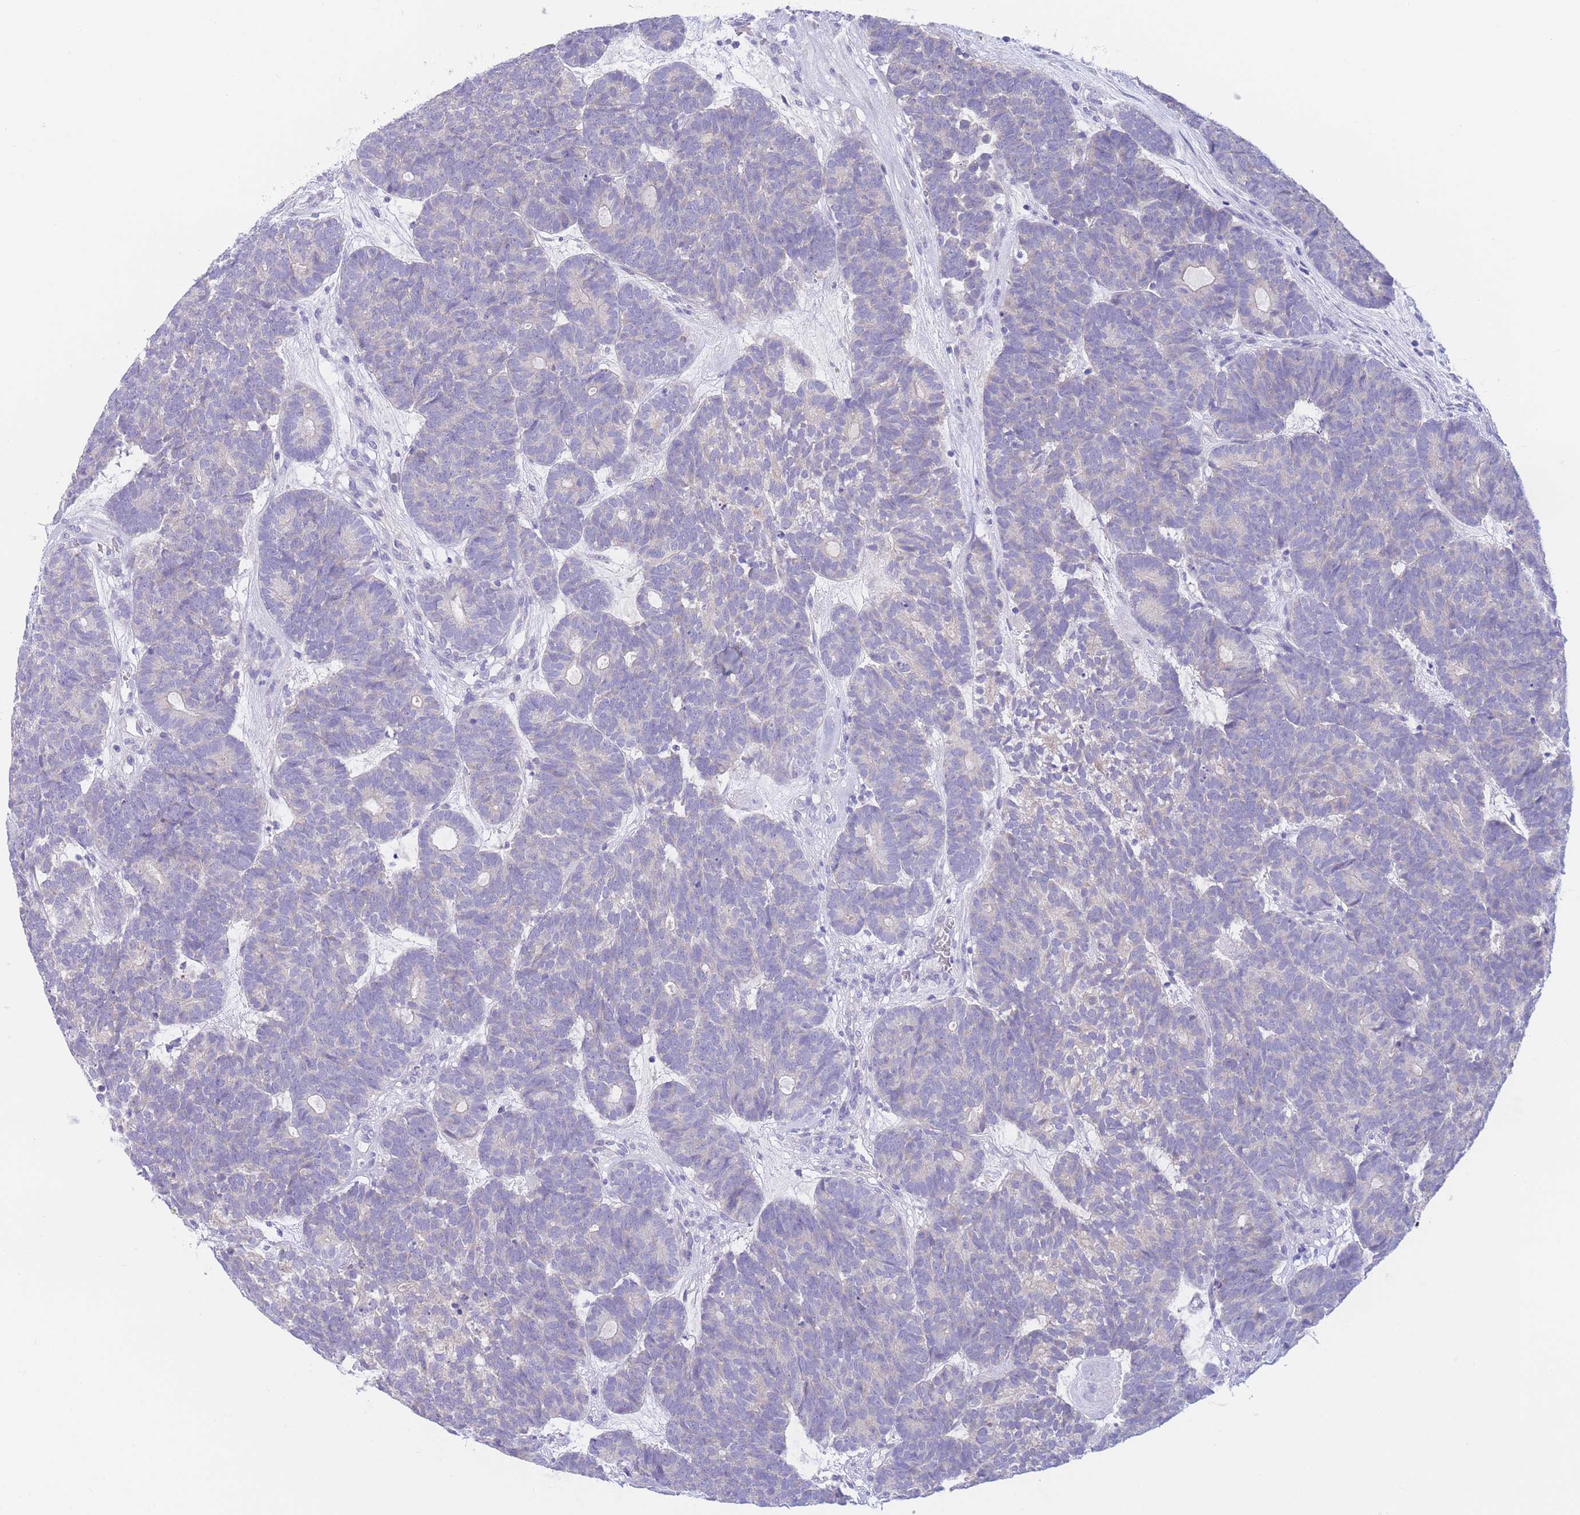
{"staining": {"intensity": "negative", "quantity": "none", "location": "none"}, "tissue": "head and neck cancer", "cell_type": "Tumor cells", "image_type": "cancer", "snomed": [{"axis": "morphology", "description": "Adenocarcinoma, NOS"}, {"axis": "topography", "description": "Head-Neck"}], "caption": "Human head and neck adenocarcinoma stained for a protein using immunohistochemistry (IHC) displays no positivity in tumor cells.", "gene": "PCDHB3", "patient": {"sex": "female", "age": 81}}